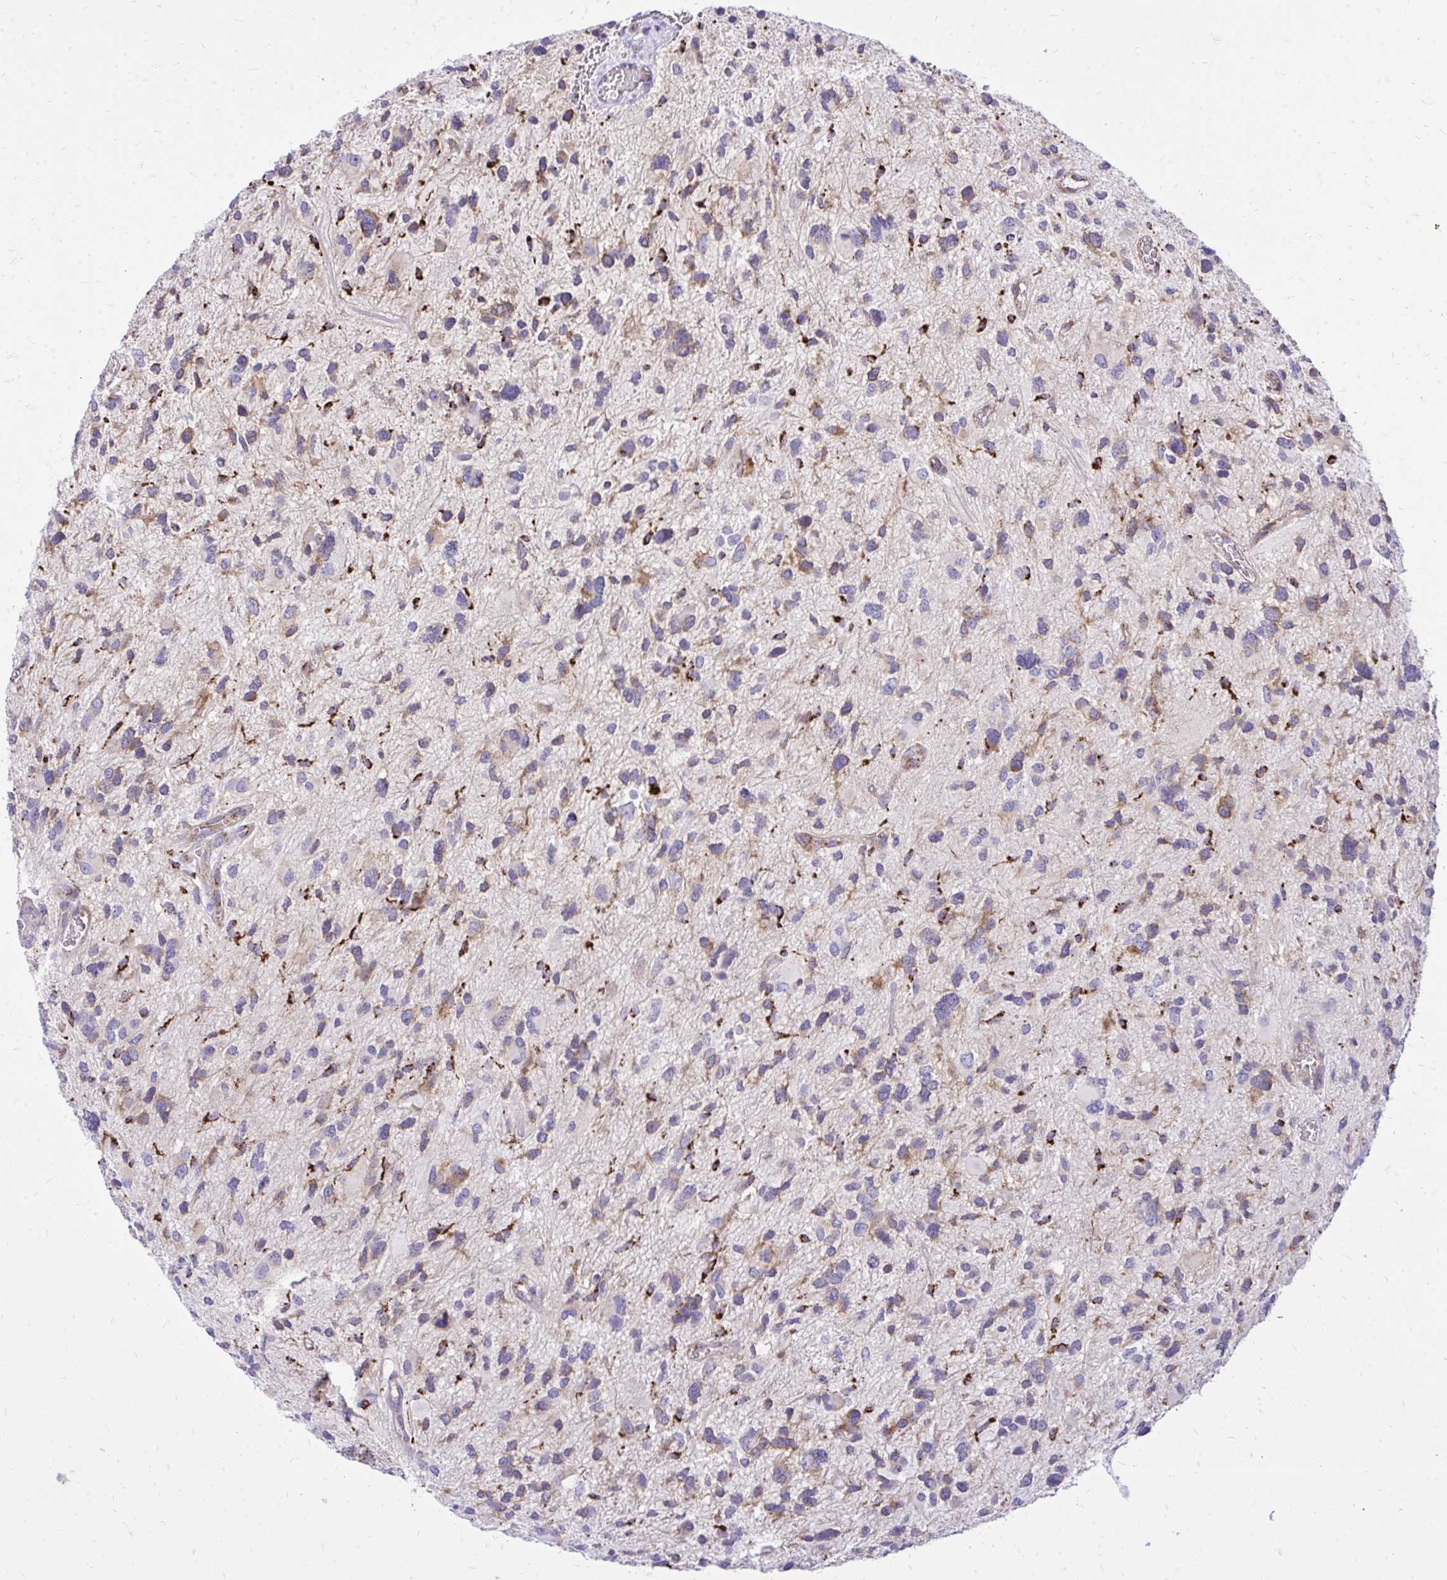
{"staining": {"intensity": "negative", "quantity": "none", "location": "none"}, "tissue": "glioma", "cell_type": "Tumor cells", "image_type": "cancer", "snomed": [{"axis": "morphology", "description": "Glioma, malignant, High grade"}, {"axis": "topography", "description": "Brain"}], "caption": "High power microscopy micrograph of an immunohistochemistry micrograph of malignant glioma (high-grade), revealing no significant staining in tumor cells.", "gene": "SPTBN2", "patient": {"sex": "female", "age": 11}}